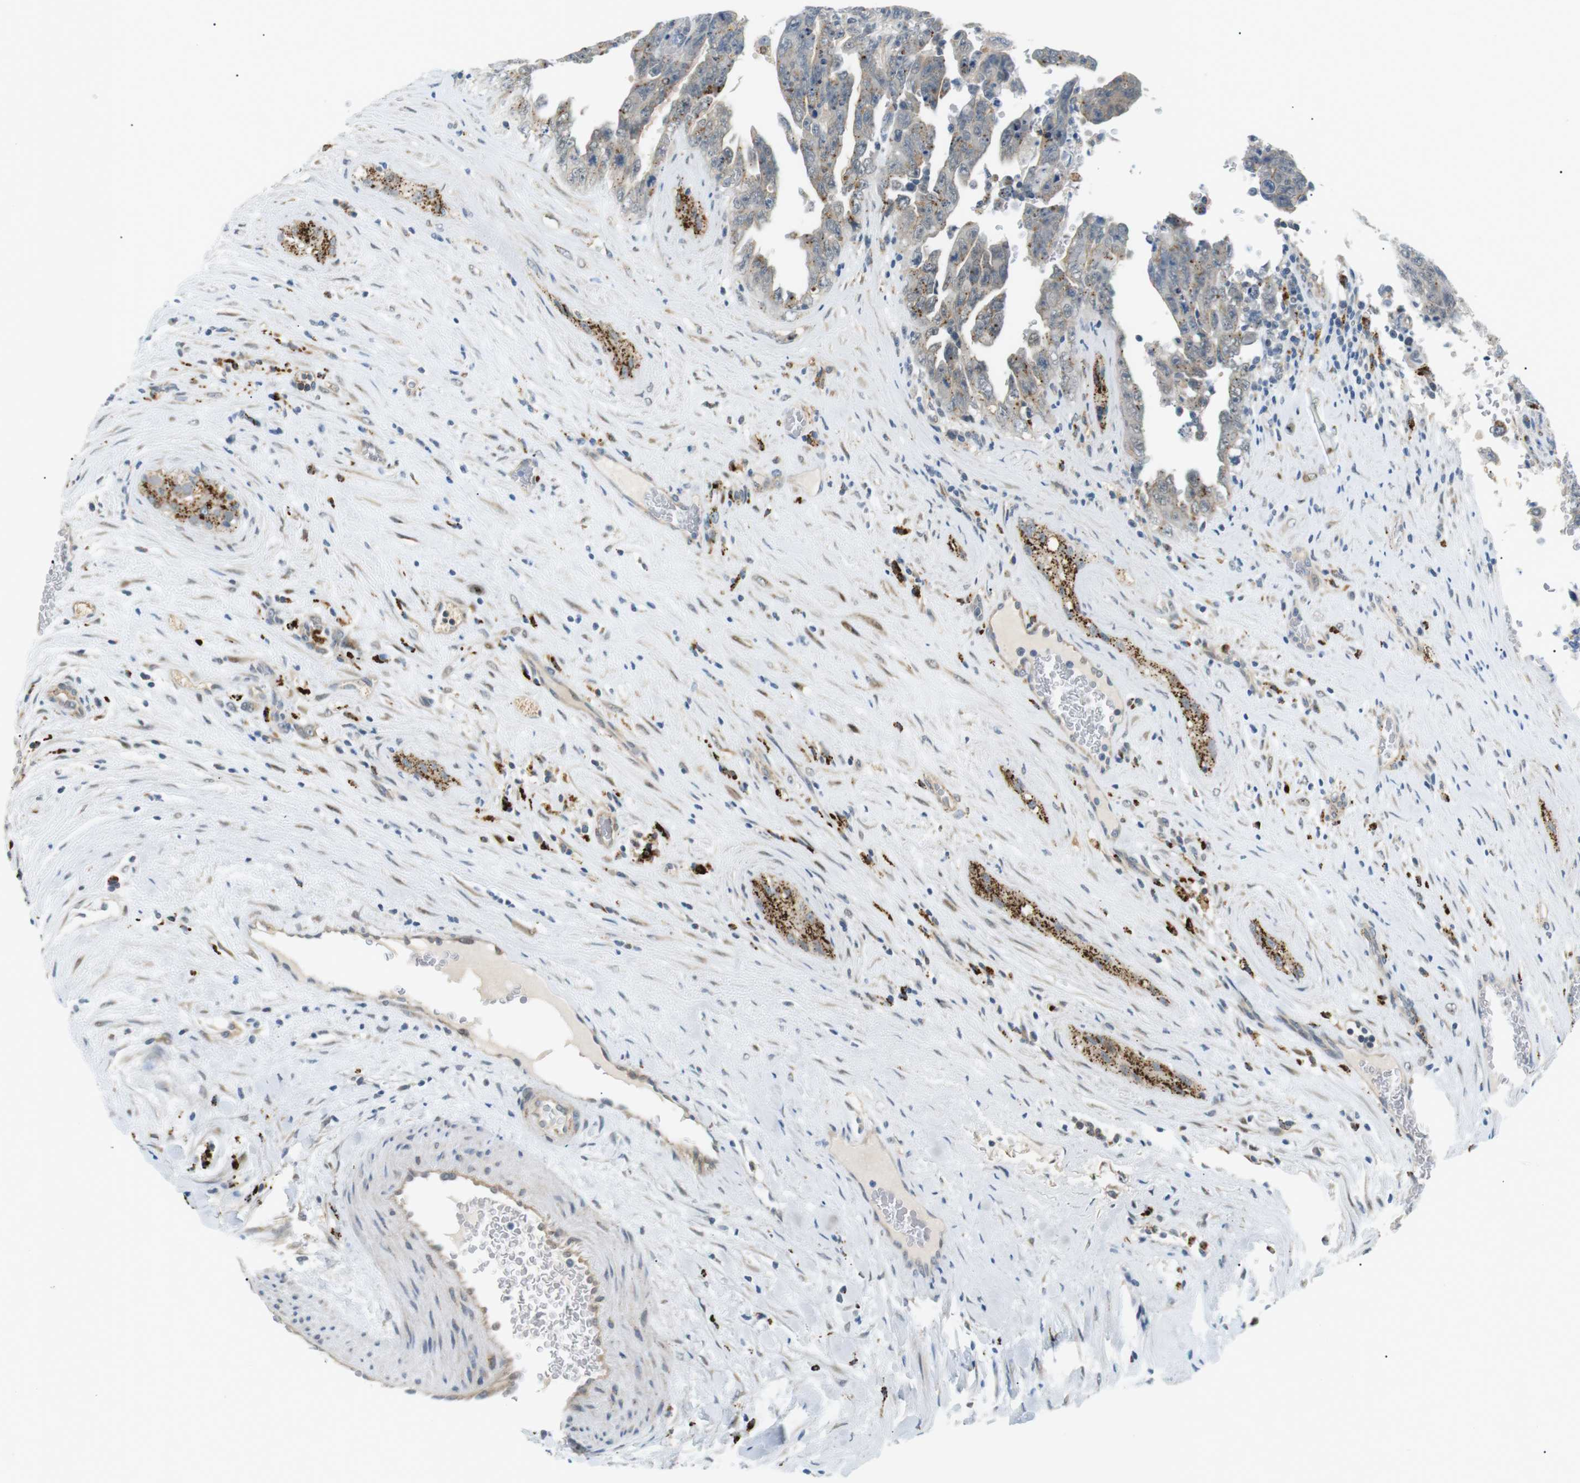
{"staining": {"intensity": "weak", "quantity": "<25%", "location": "cytoplasmic/membranous"}, "tissue": "testis cancer", "cell_type": "Tumor cells", "image_type": "cancer", "snomed": [{"axis": "morphology", "description": "Carcinoma, Embryonal, NOS"}, {"axis": "topography", "description": "Testis"}], "caption": "Human embryonal carcinoma (testis) stained for a protein using IHC displays no positivity in tumor cells.", "gene": "B4GALNT2", "patient": {"sex": "male", "age": 28}}